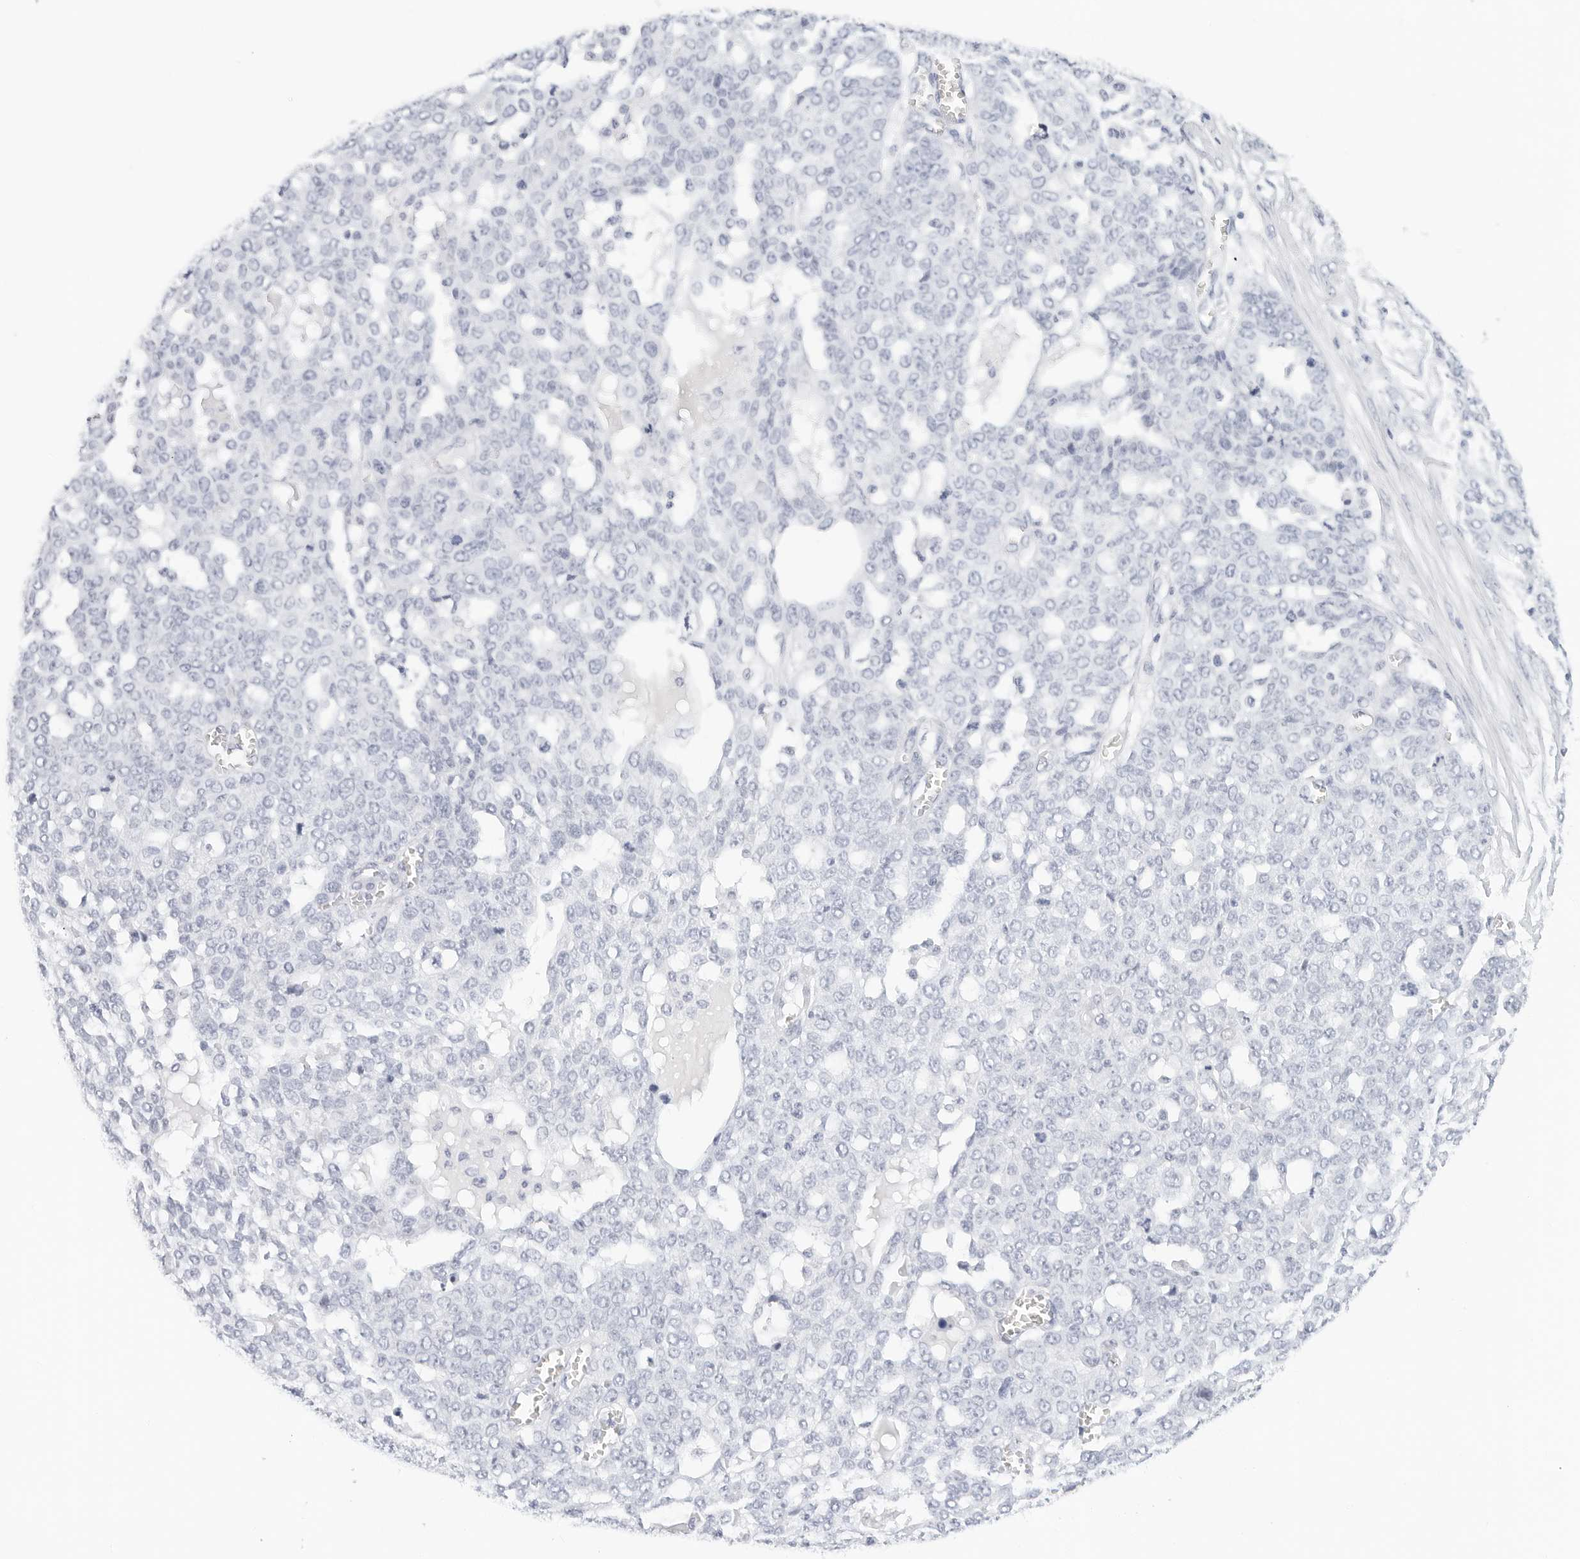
{"staining": {"intensity": "negative", "quantity": "none", "location": "none"}, "tissue": "ovarian cancer", "cell_type": "Tumor cells", "image_type": "cancer", "snomed": [{"axis": "morphology", "description": "Cystadenocarcinoma, serous, NOS"}, {"axis": "topography", "description": "Soft tissue"}, {"axis": "topography", "description": "Ovary"}], "caption": "Micrograph shows no protein staining in tumor cells of ovarian cancer tissue.", "gene": "CD22", "patient": {"sex": "female", "age": 57}}